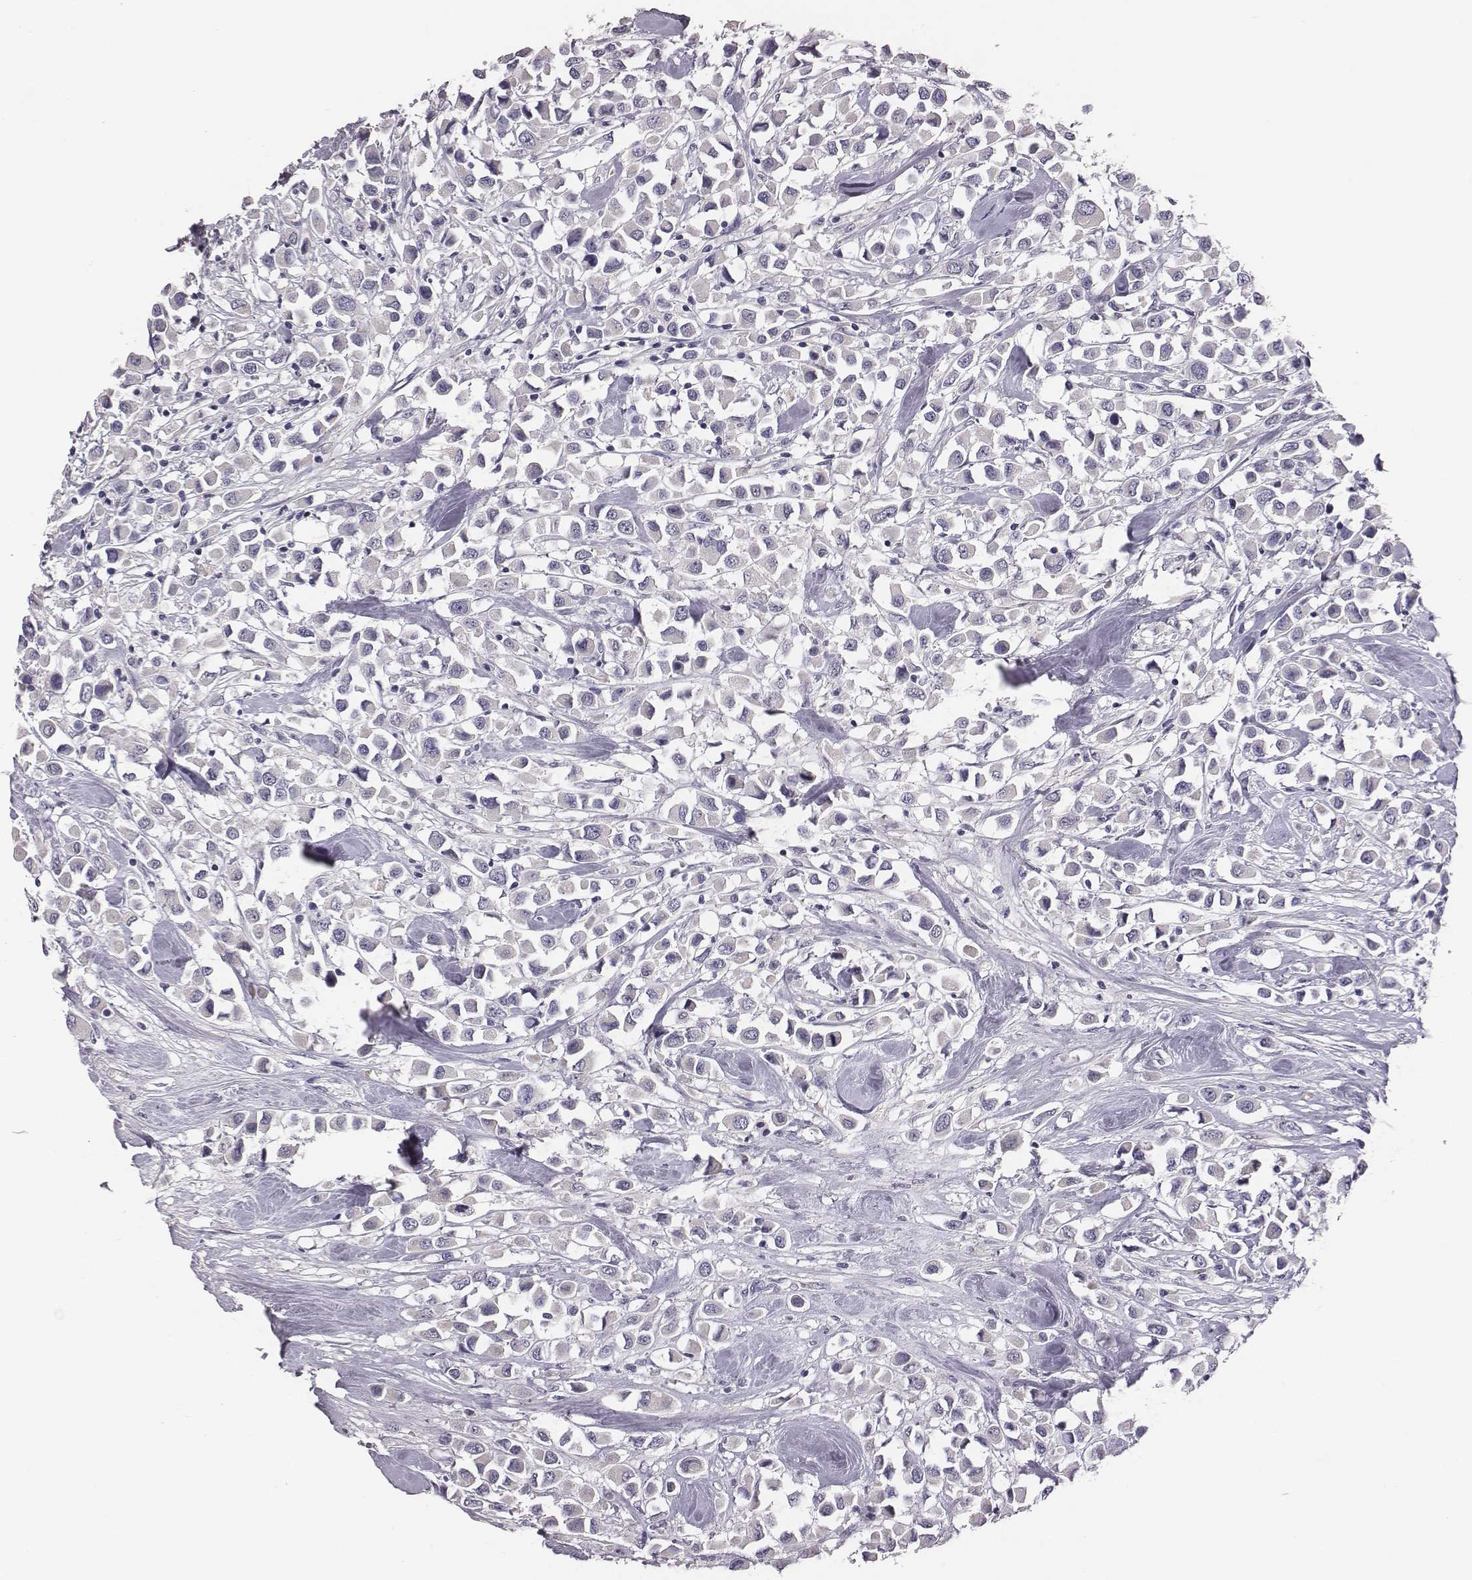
{"staining": {"intensity": "negative", "quantity": "none", "location": "none"}, "tissue": "breast cancer", "cell_type": "Tumor cells", "image_type": "cancer", "snomed": [{"axis": "morphology", "description": "Duct carcinoma"}, {"axis": "topography", "description": "Breast"}], "caption": "High magnification brightfield microscopy of breast cancer stained with DAB (3,3'-diaminobenzidine) (brown) and counterstained with hematoxylin (blue): tumor cells show no significant staining.", "gene": "EN1", "patient": {"sex": "female", "age": 61}}